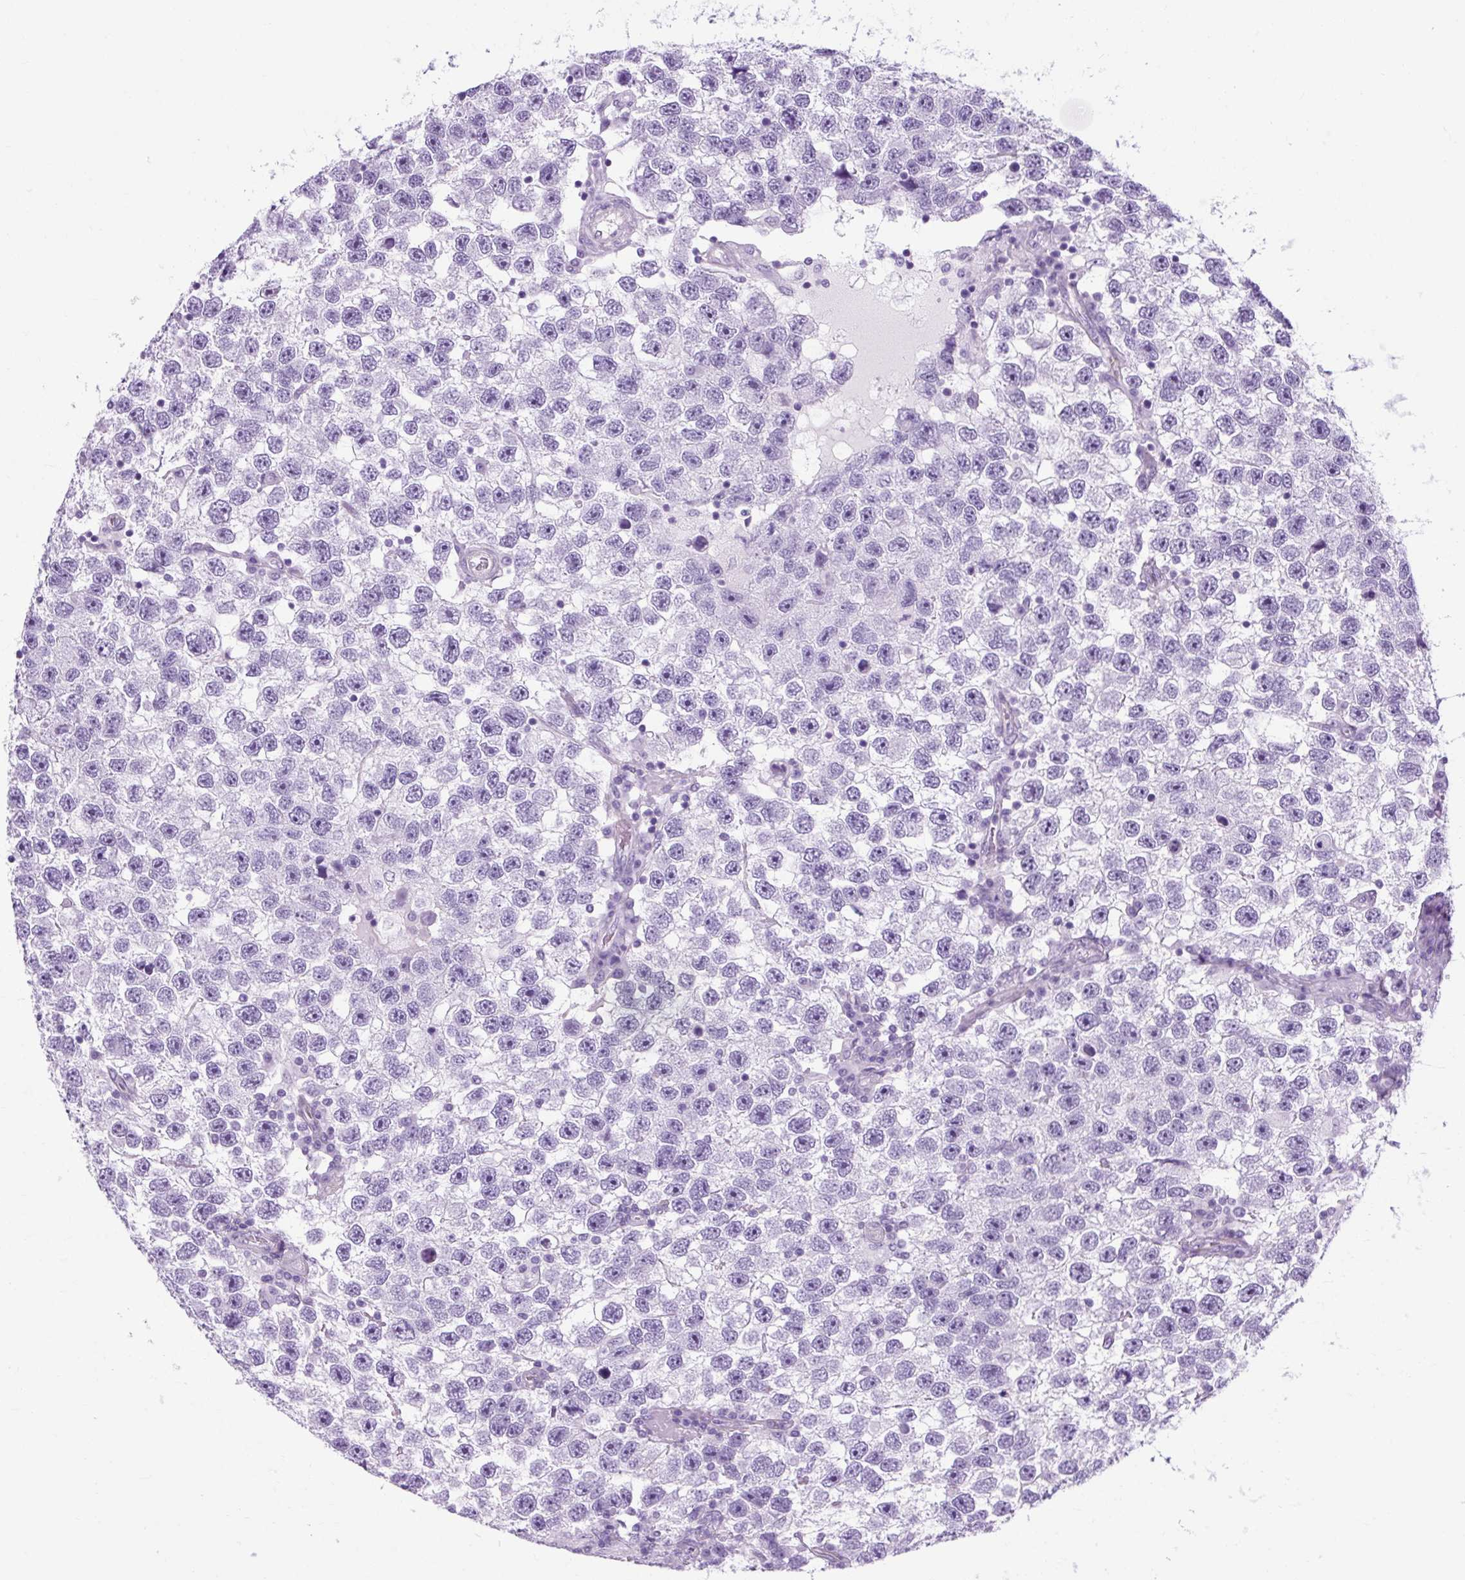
{"staining": {"intensity": "negative", "quantity": "none", "location": "none"}, "tissue": "testis cancer", "cell_type": "Tumor cells", "image_type": "cancer", "snomed": [{"axis": "morphology", "description": "Seminoma, NOS"}, {"axis": "topography", "description": "Testis"}], "caption": "IHC of testis cancer (seminoma) shows no expression in tumor cells.", "gene": "OOEP", "patient": {"sex": "male", "age": 26}}